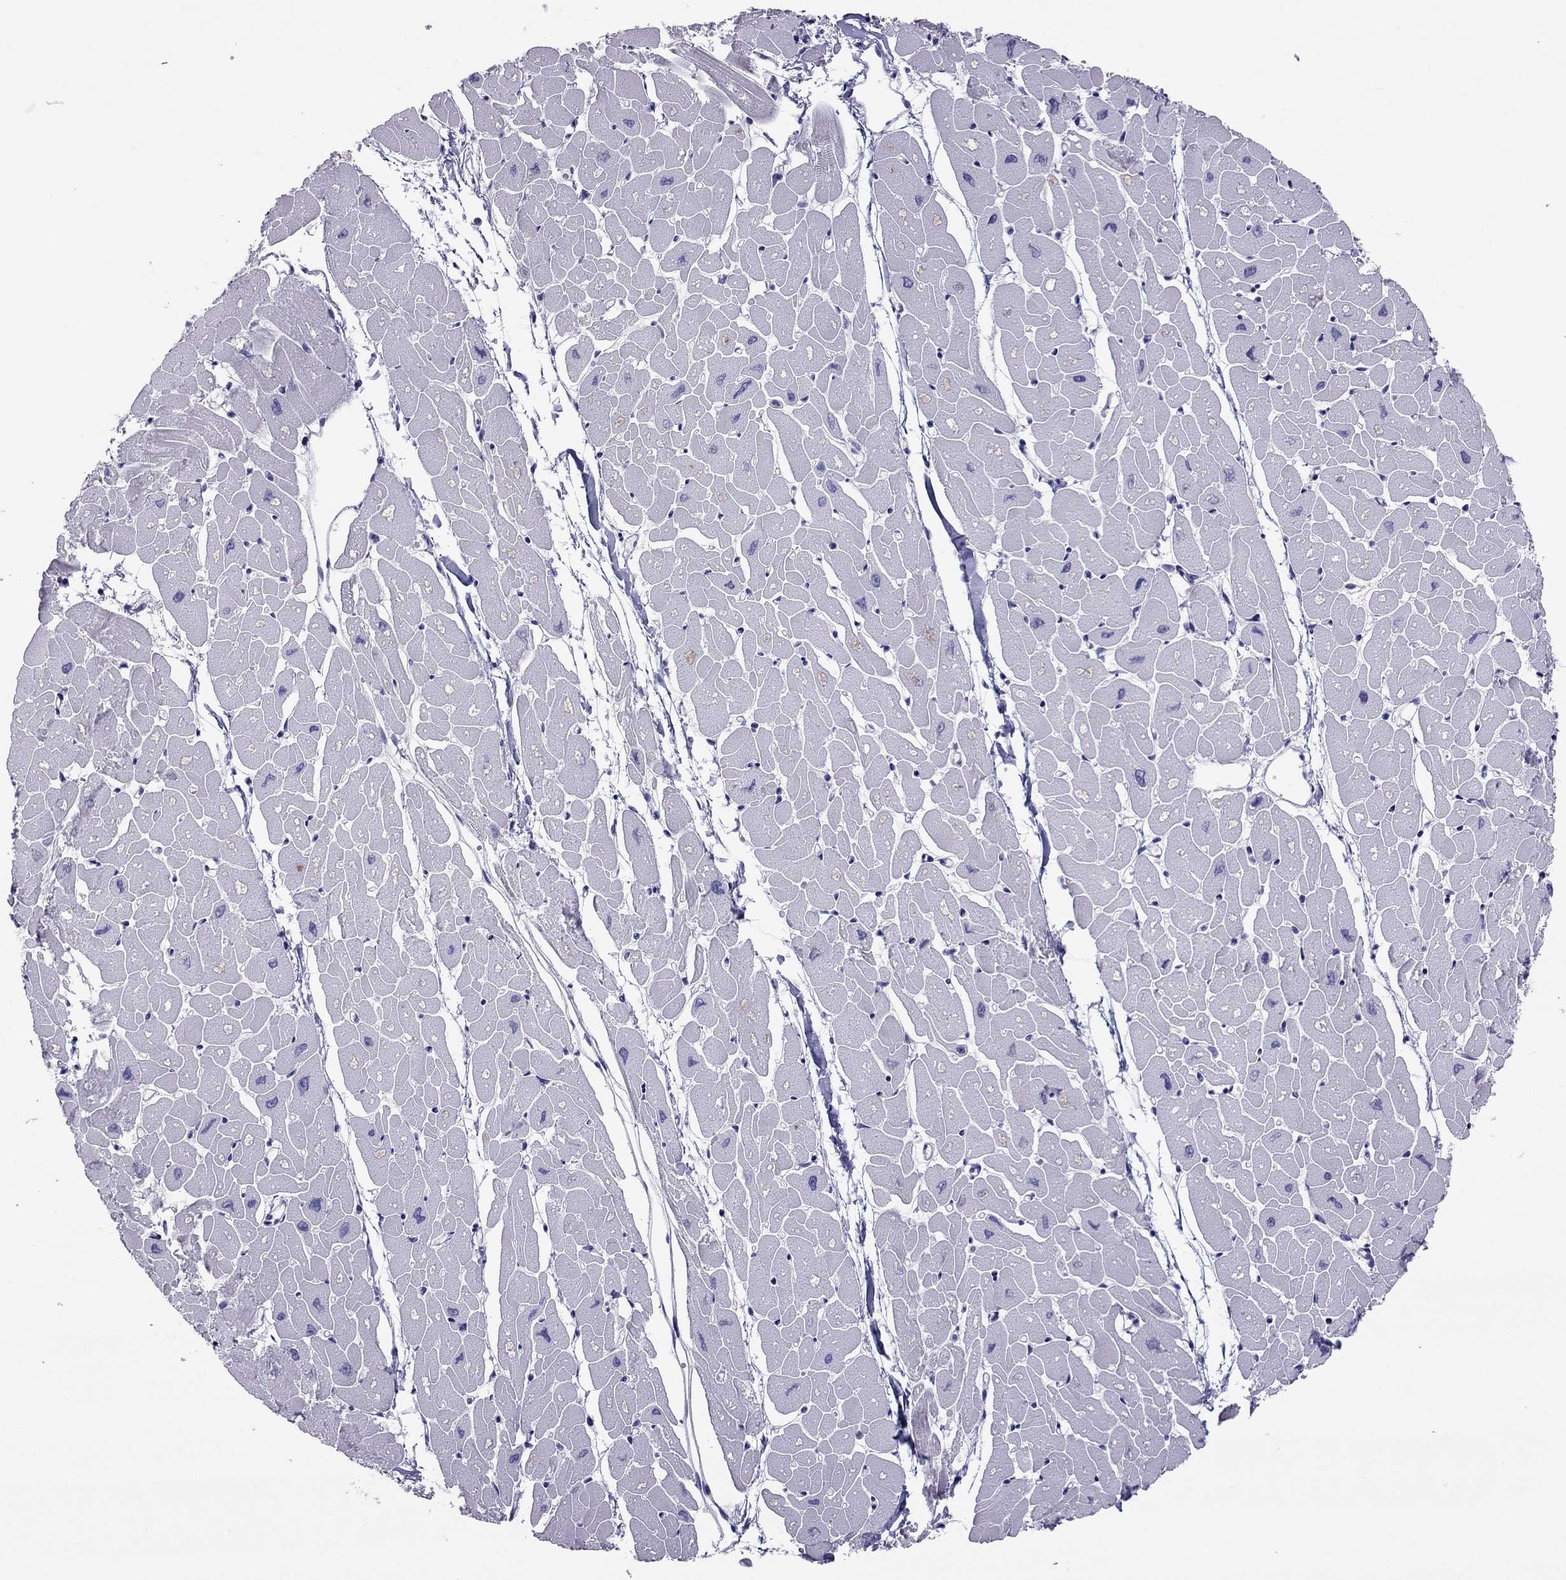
{"staining": {"intensity": "negative", "quantity": "none", "location": "none"}, "tissue": "heart muscle", "cell_type": "Cardiomyocytes", "image_type": "normal", "snomed": [{"axis": "morphology", "description": "Normal tissue, NOS"}, {"axis": "topography", "description": "Heart"}], "caption": "This is a photomicrograph of immunohistochemistry (IHC) staining of benign heart muscle, which shows no staining in cardiomyocytes.", "gene": "CROCC2", "patient": {"sex": "male", "age": 57}}